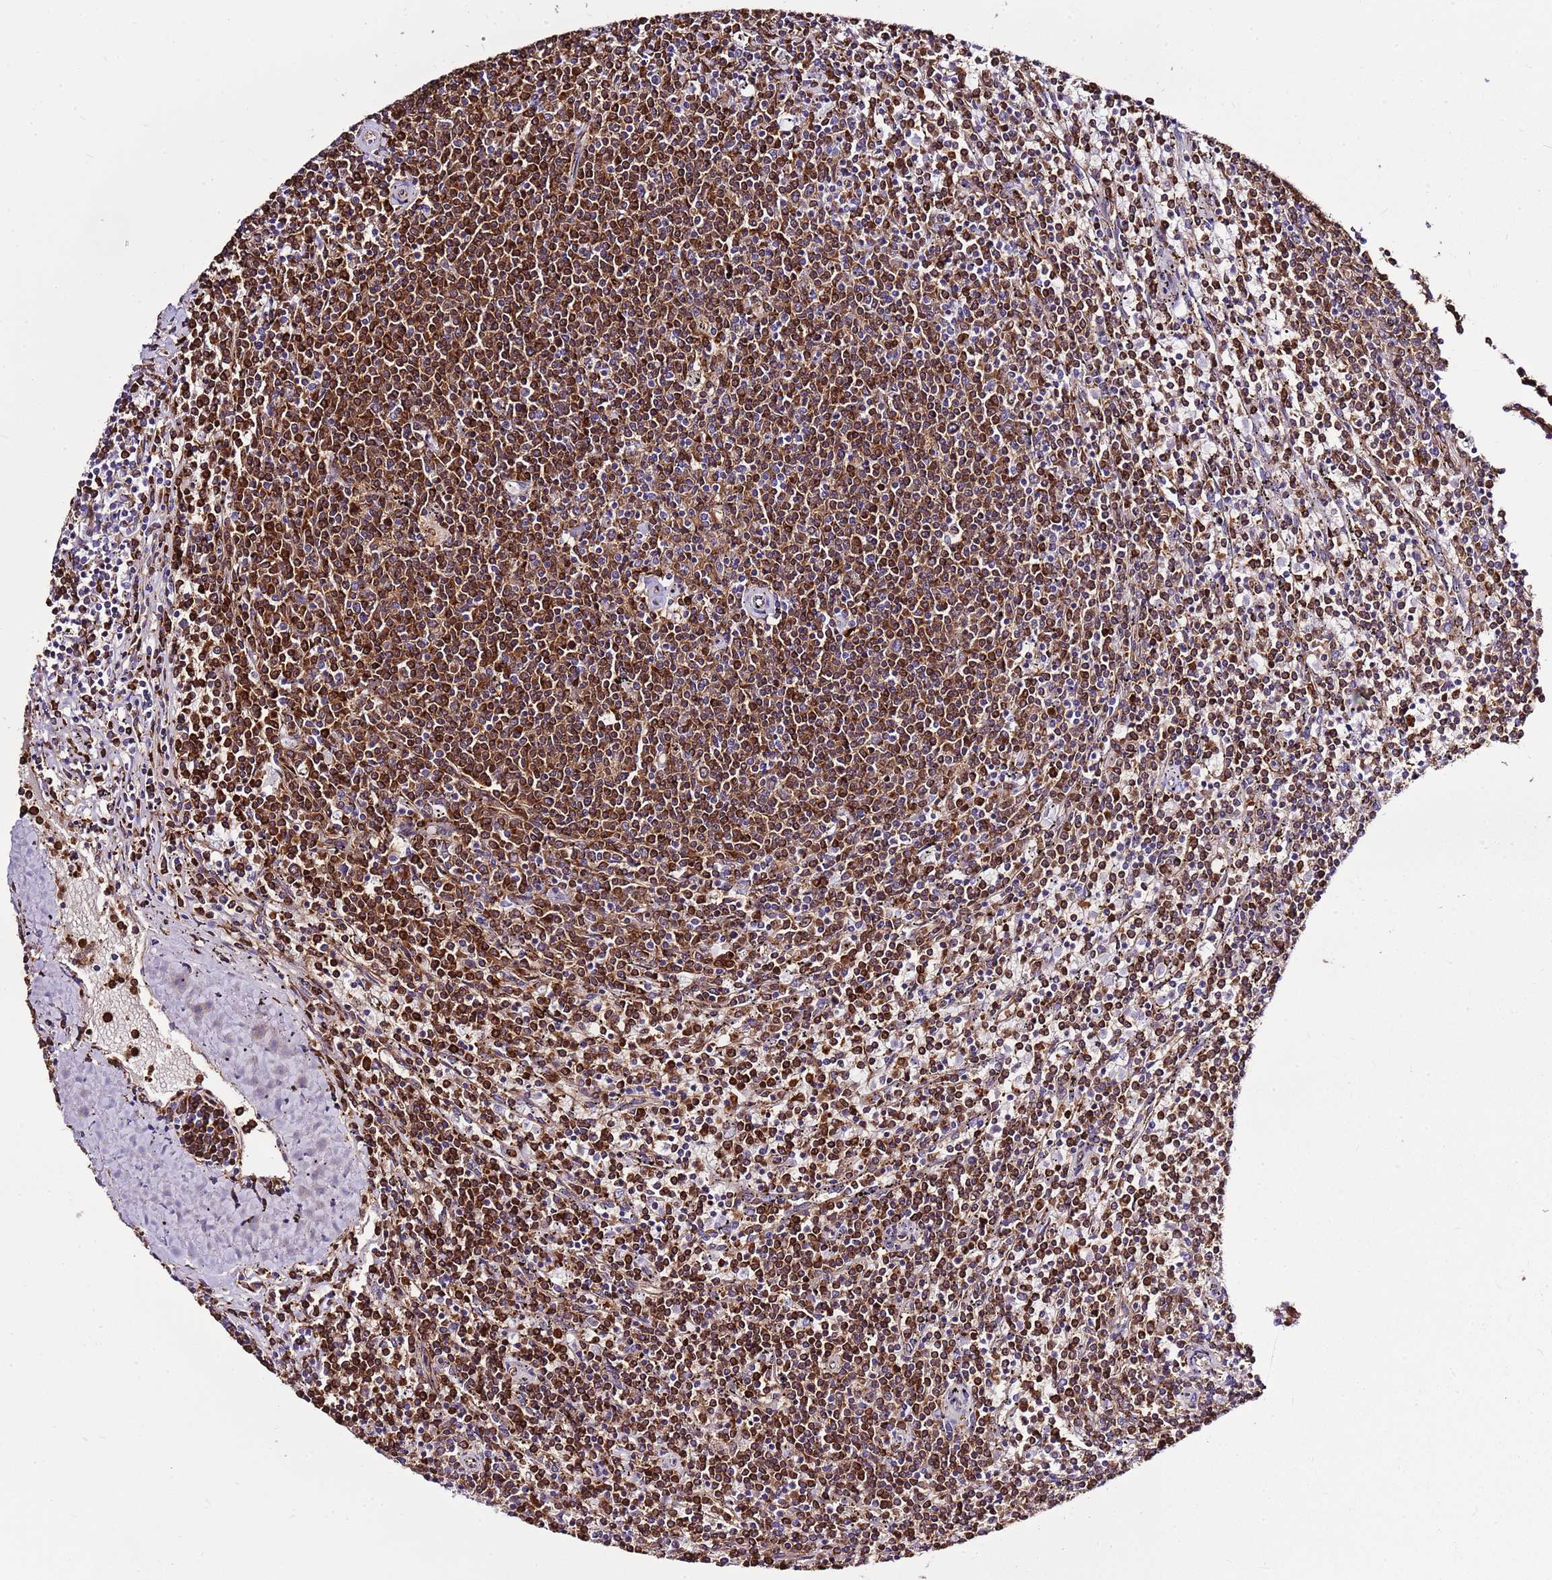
{"staining": {"intensity": "moderate", "quantity": ">75%", "location": "cytoplasmic/membranous"}, "tissue": "lymphoma", "cell_type": "Tumor cells", "image_type": "cancer", "snomed": [{"axis": "morphology", "description": "Malignant lymphoma, non-Hodgkin's type, Low grade"}, {"axis": "topography", "description": "Spleen"}], "caption": "Lymphoma stained with immunohistochemistry (IHC) displays moderate cytoplasmic/membranous expression in about >75% of tumor cells.", "gene": "ATXN2L", "patient": {"sex": "female", "age": 50}}